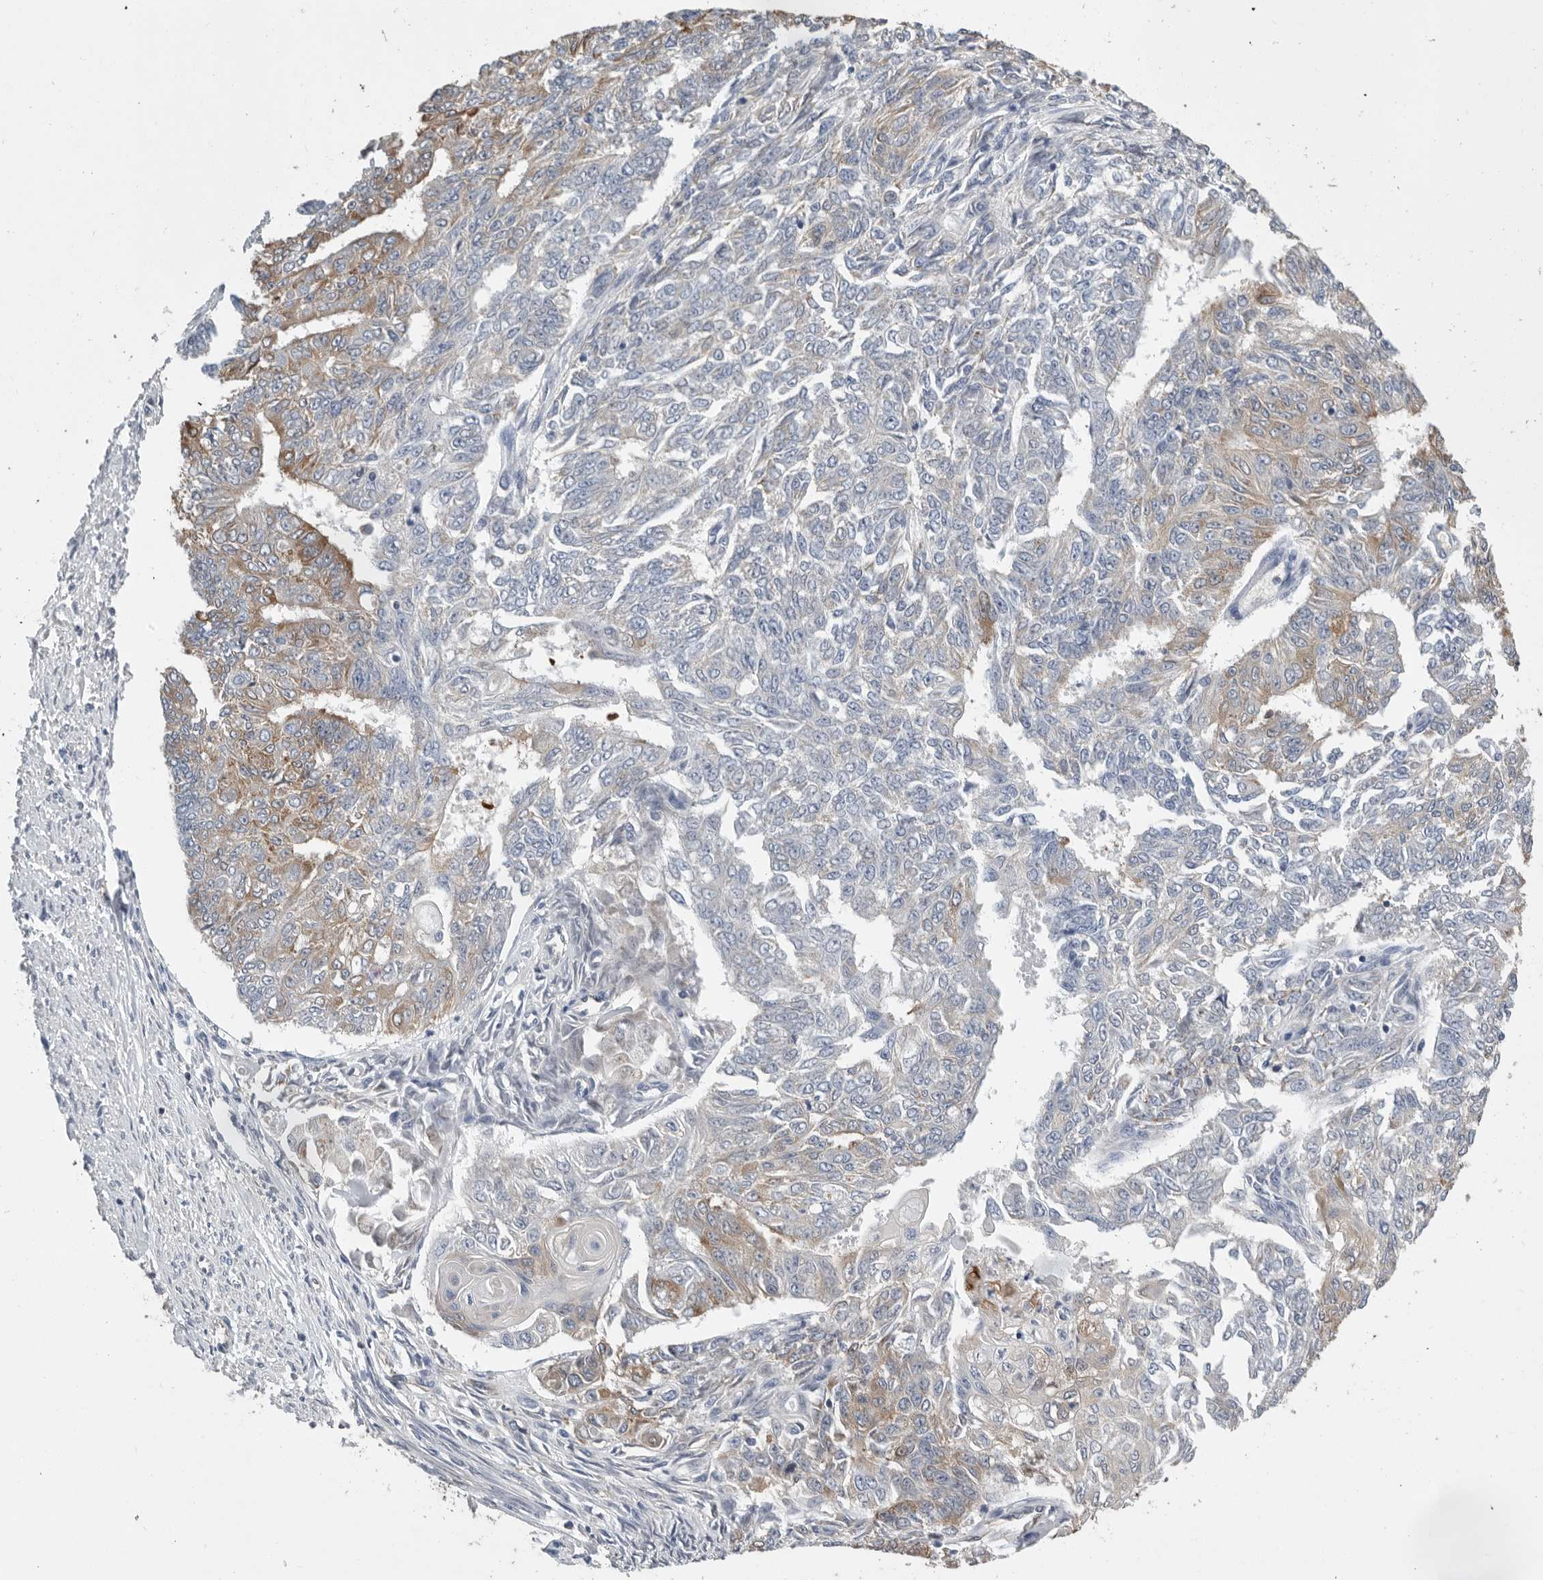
{"staining": {"intensity": "moderate", "quantity": "<25%", "location": "cytoplasmic/membranous"}, "tissue": "endometrial cancer", "cell_type": "Tumor cells", "image_type": "cancer", "snomed": [{"axis": "morphology", "description": "Adenocarcinoma, NOS"}, {"axis": "topography", "description": "Endometrium"}], "caption": "The micrograph shows staining of adenocarcinoma (endometrial), revealing moderate cytoplasmic/membranous protein expression (brown color) within tumor cells.", "gene": "PDCD4", "patient": {"sex": "female", "age": 32}}